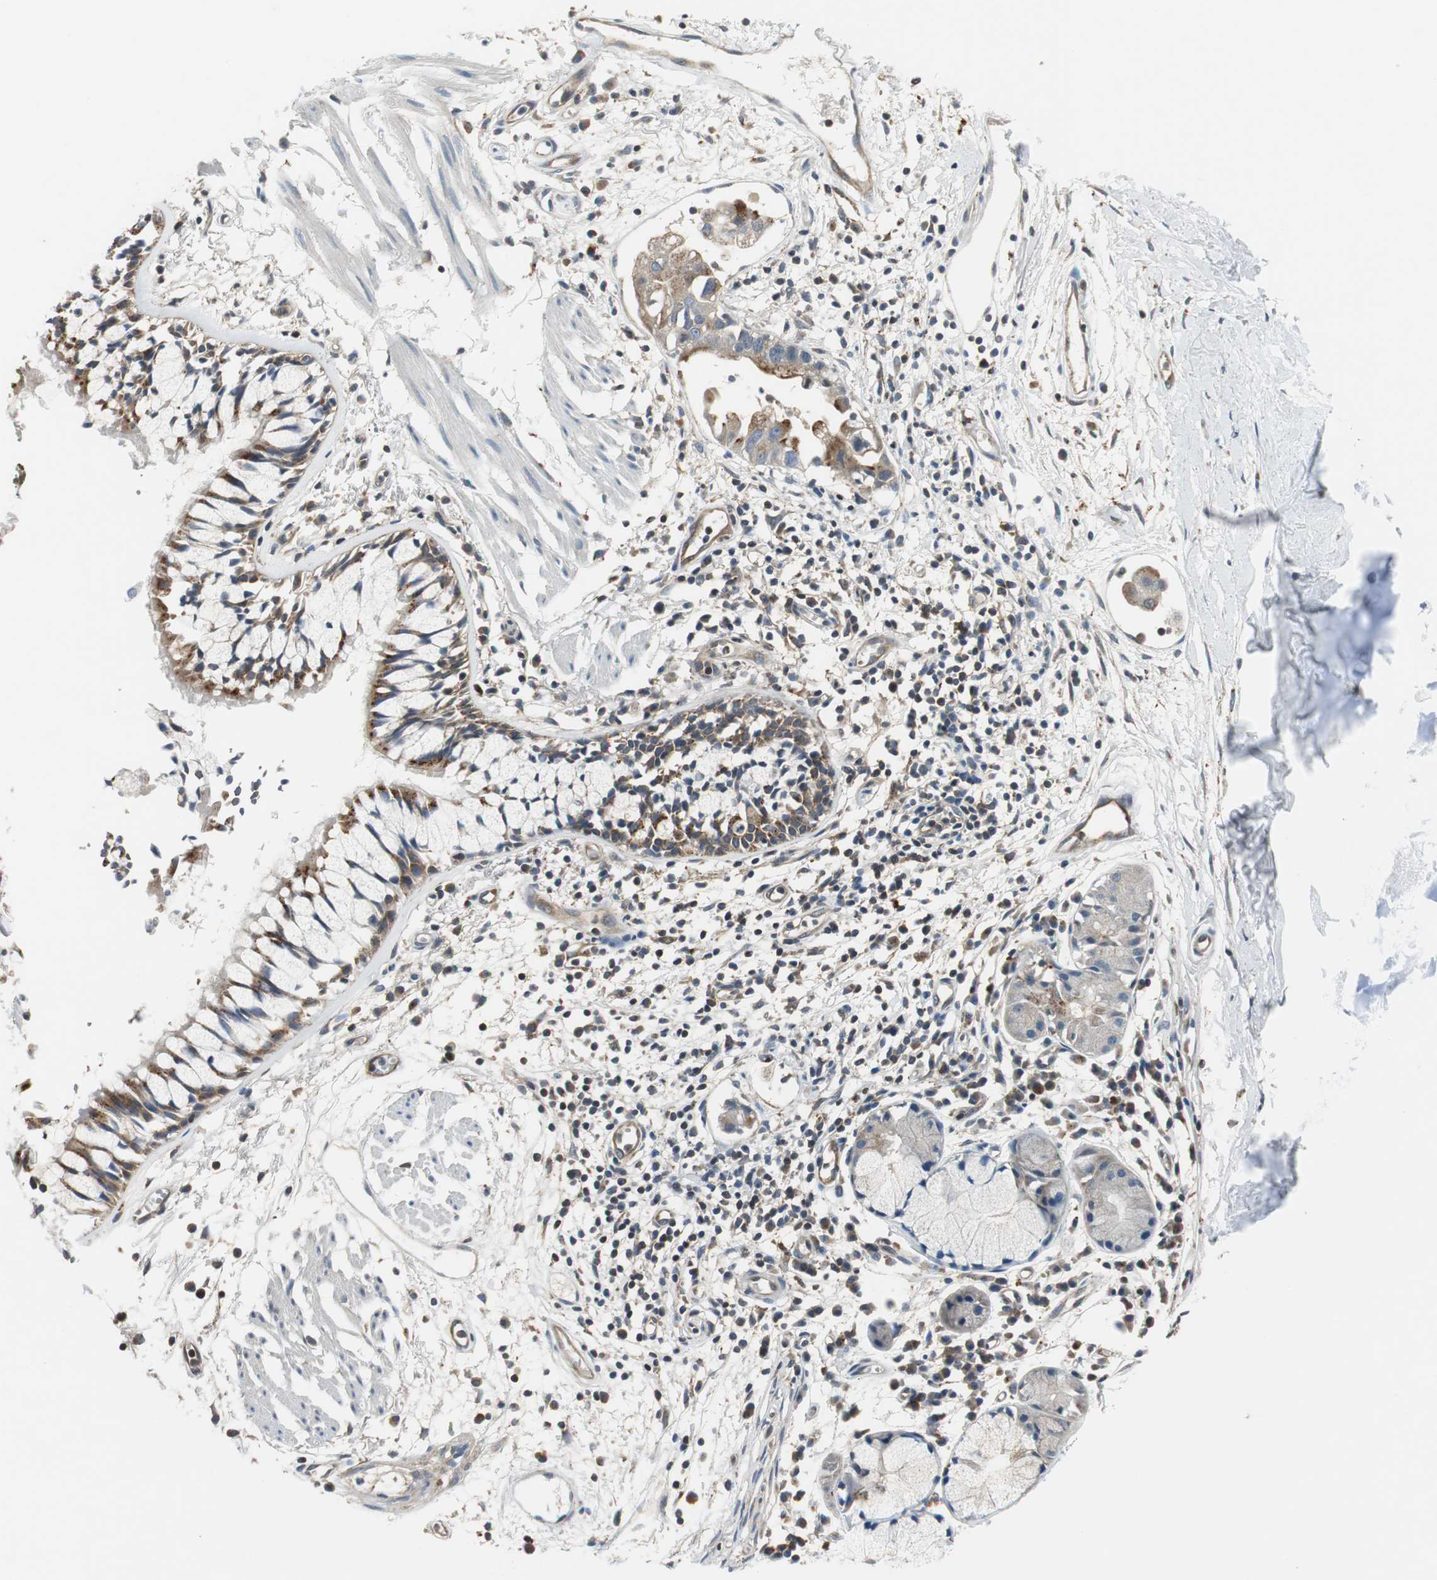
{"staining": {"intensity": "moderate", "quantity": ">75%", "location": "cytoplasmic/membranous"}, "tissue": "adipose tissue", "cell_type": "Adipocytes", "image_type": "normal", "snomed": [{"axis": "morphology", "description": "Normal tissue, NOS"}, {"axis": "morphology", "description": "Adenocarcinoma, NOS"}, {"axis": "topography", "description": "Cartilage tissue"}, {"axis": "topography", "description": "Bronchus"}, {"axis": "topography", "description": "Lung"}], "caption": "Brown immunohistochemical staining in benign adipose tissue exhibits moderate cytoplasmic/membranous staining in approximately >75% of adipocytes.", "gene": "NCK1", "patient": {"sex": "female", "age": 67}}